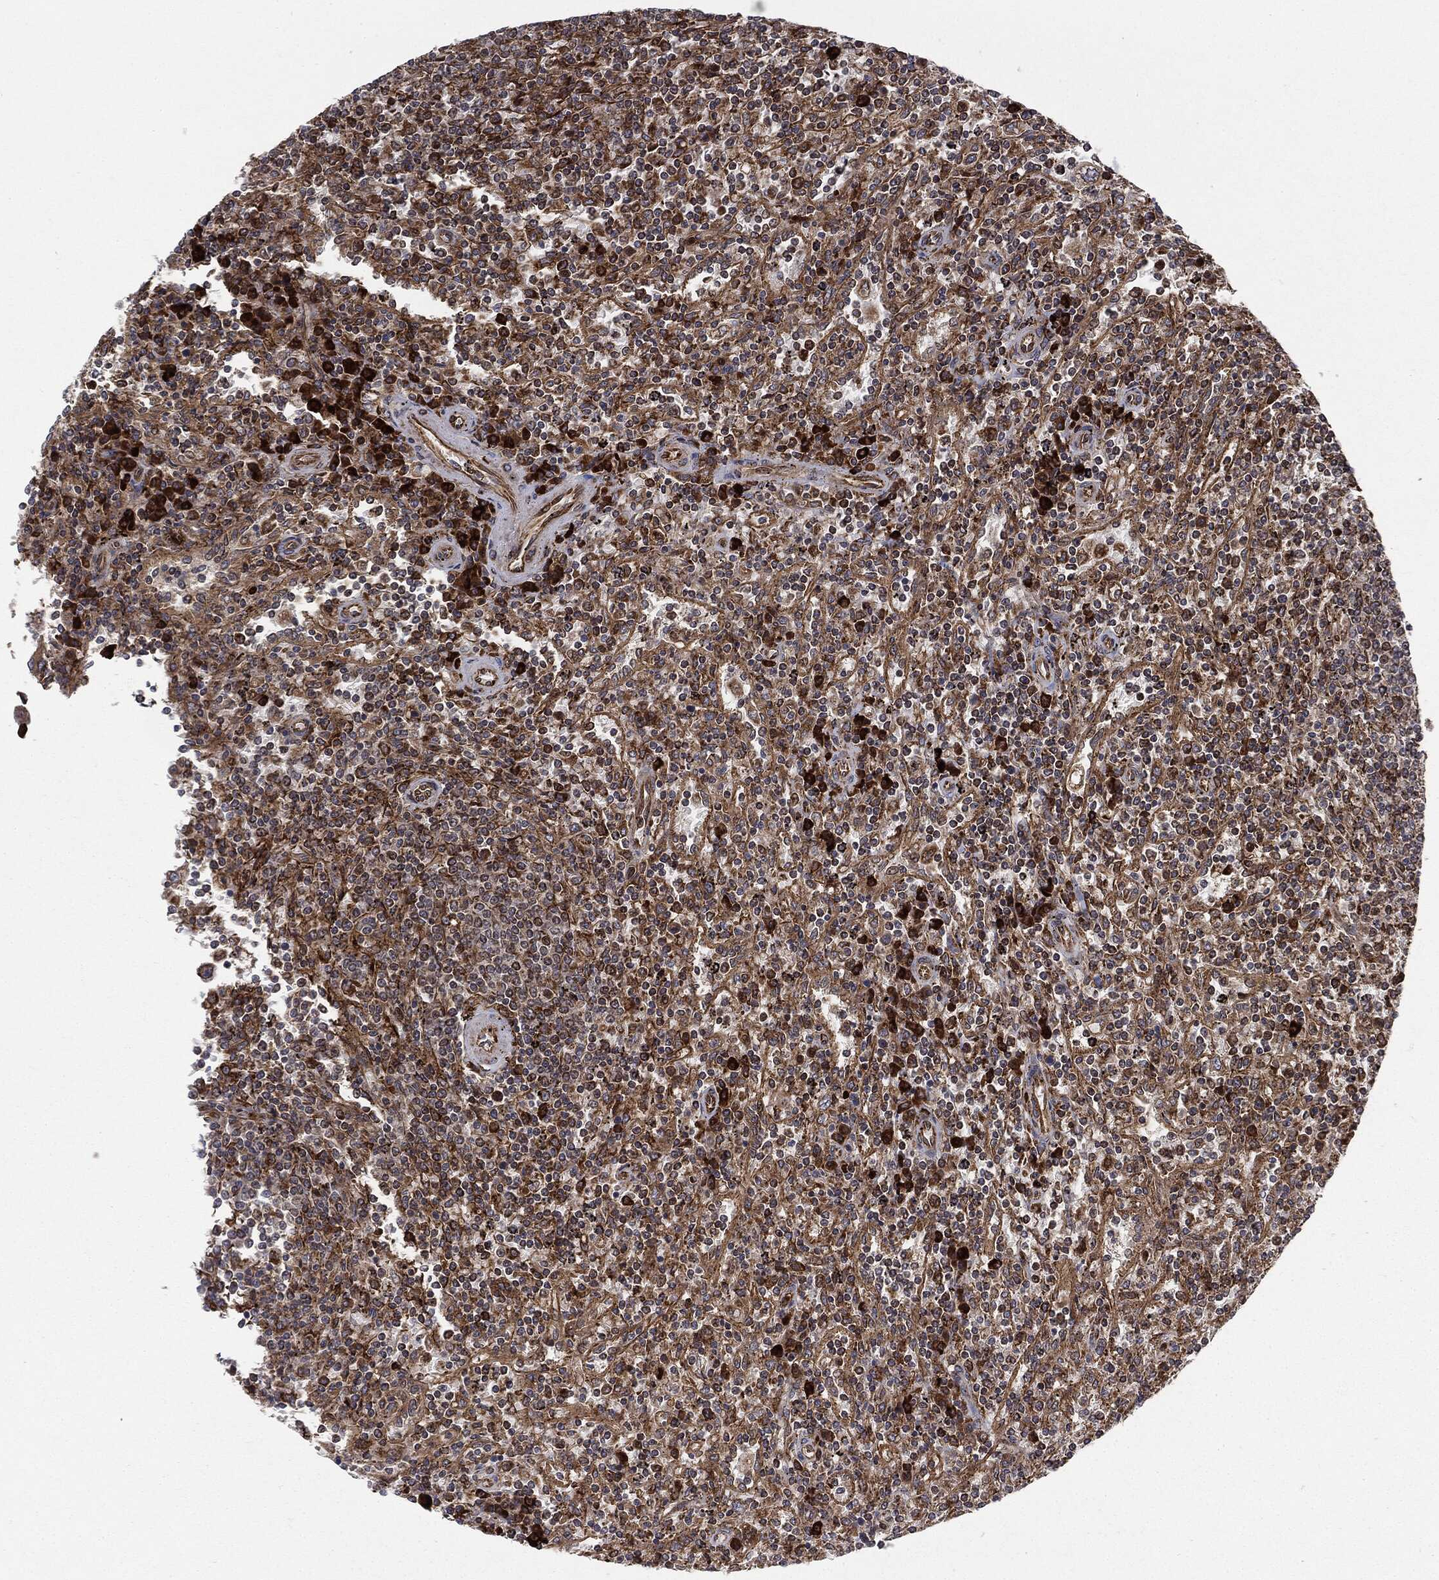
{"staining": {"intensity": "moderate", "quantity": ">75%", "location": "cytoplasmic/membranous"}, "tissue": "lymphoma", "cell_type": "Tumor cells", "image_type": "cancer", "snomed": [{"axis": "morphology", "description": "Malignant lymphoma, non-Hodgkin's type, Low grade"}, {"axis": "topography", "description": "Spleen"}], "caption": "DAB immunohistochemical staining of human lymphoma exhibits moderate cytoplasmic/membranous protein staining in approximately >75% of tumor cells.", "gene": "CYLD", "patient": {"sex": "male", "age": 62}}